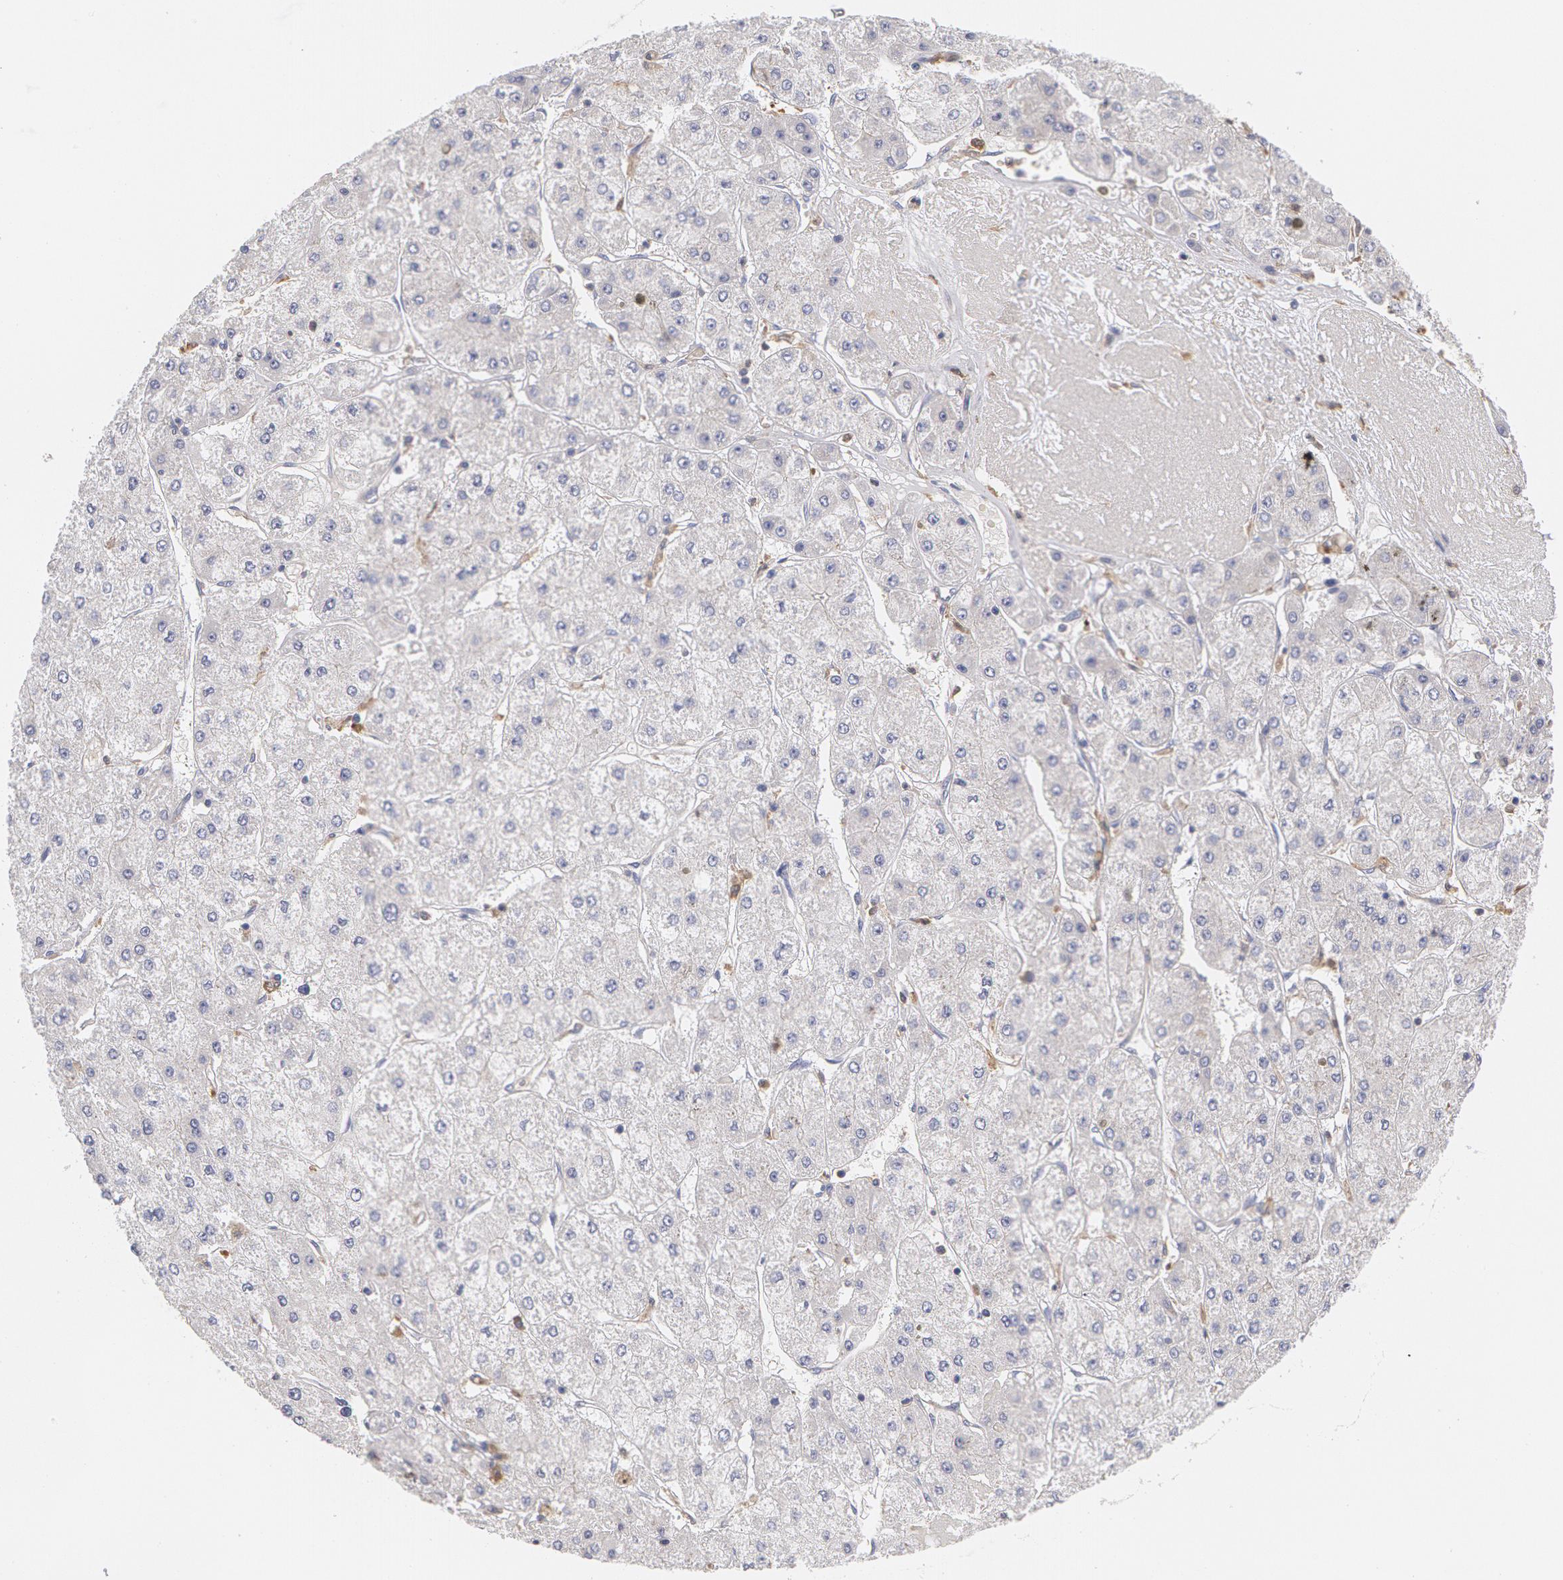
{"staining": {"intensity": "negative", "quantity": "none", "location": "none"}, "tissue": "liver cancer", "cell_type": "Tumor cells", "image_type": "cancer", "snomed": [{"axis": "morphology", "description": "Carcinoma, Hepatocellular, NOS"}, {"axis": "topography", "description": "Liver"}], "caption": "IHC histopathology image of neoplastic tissue: liver cancer (hepatocellular carcinoma) stained with DAB demonstrates no significant protein positivity in tumor cells. (DAB (3,3'-diaminobenzidine) immunohistochemistry (IHC), high magnification).", "gene": "SYK", "patient": {"sex": "female", "age": 52}}